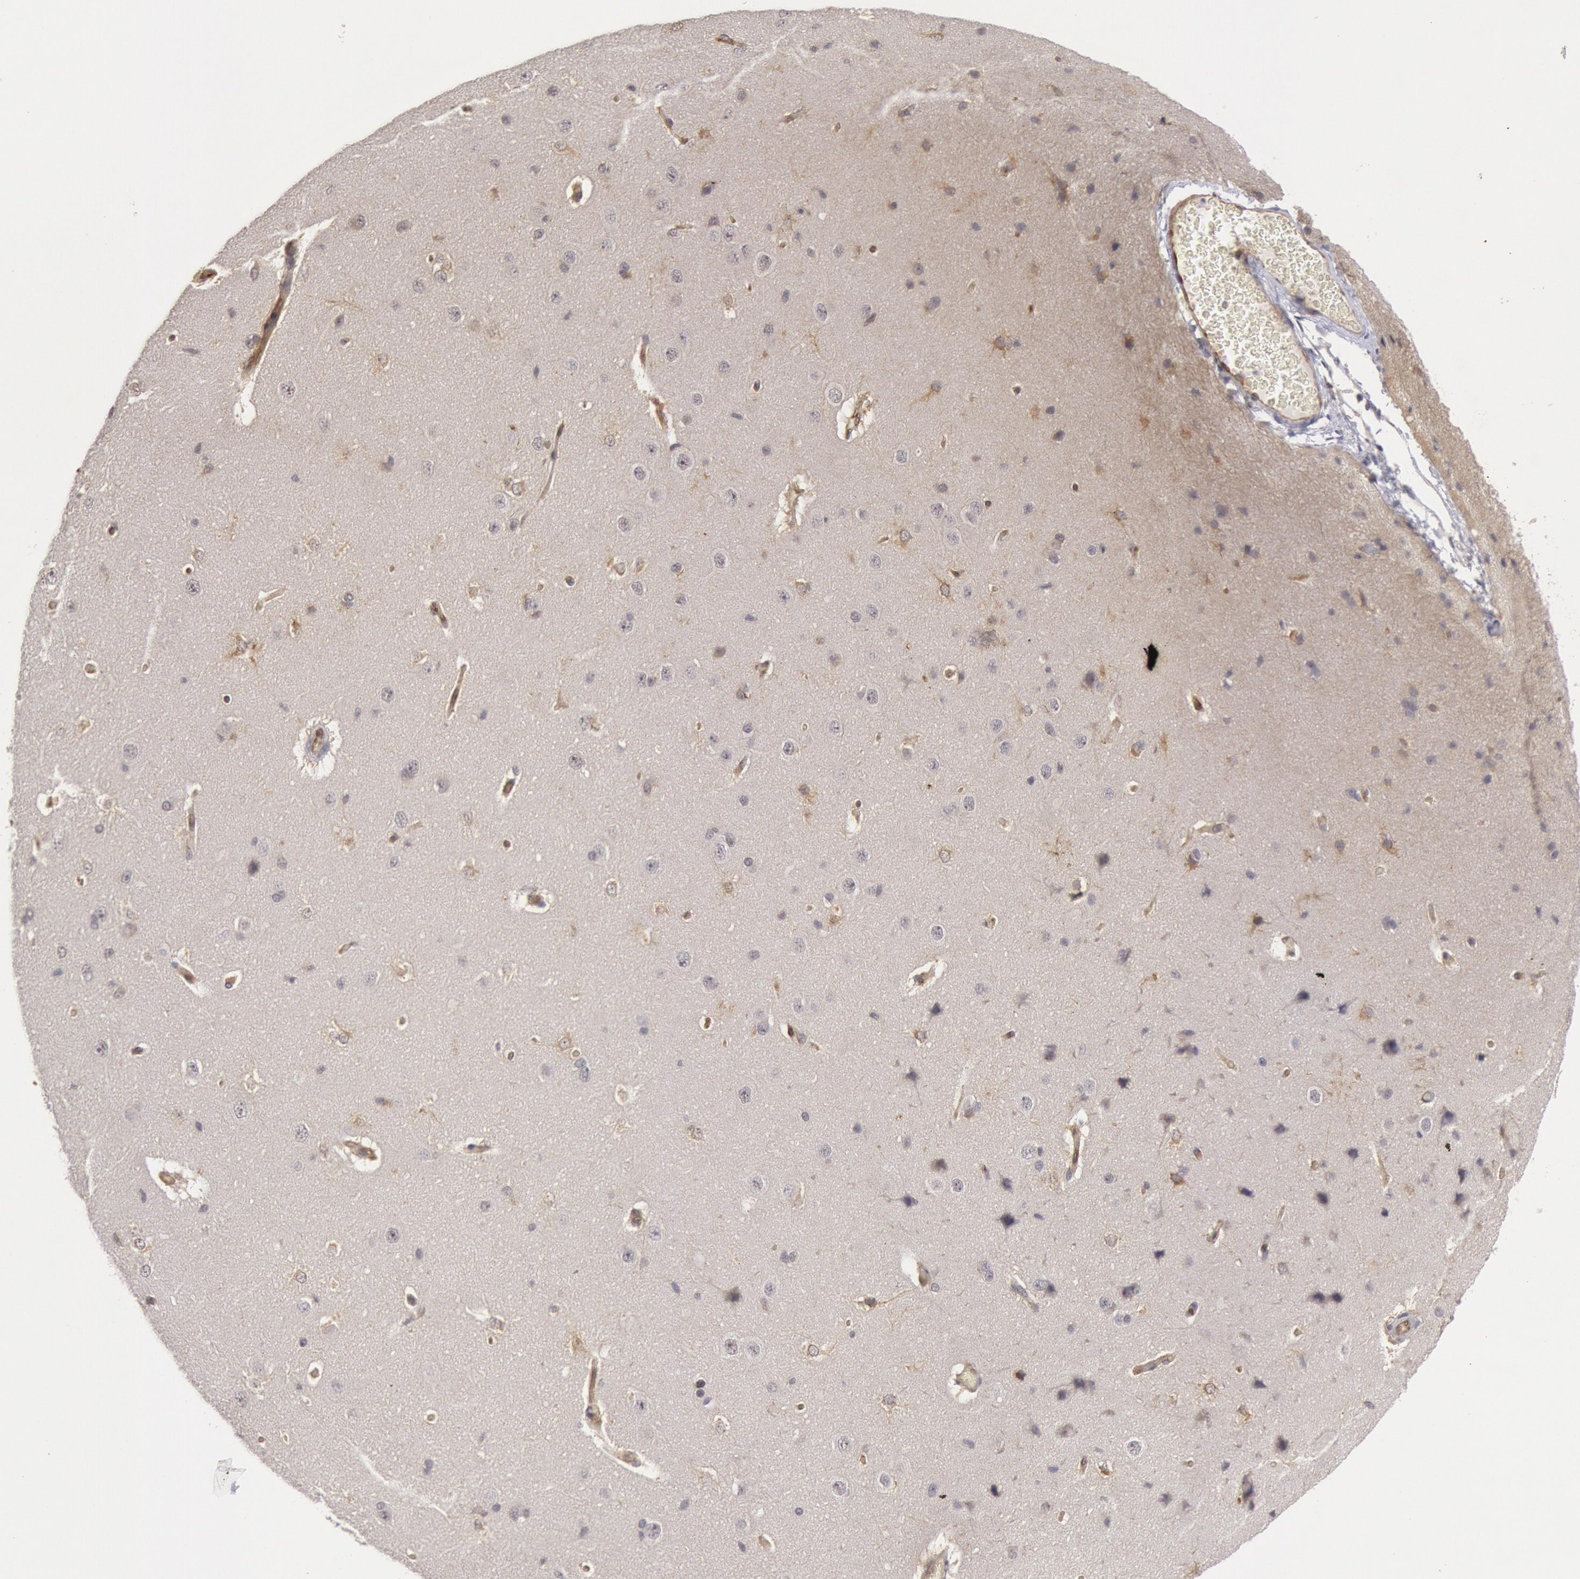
{"staining": {"intensity": "weak", "quantity": ">75%", "location": "cytoplasmic/membranous"}, "tissue": "cerebral cortex", "cell_type": "Endothelial cells", "image_type": "normal", "snomed": [{"axis": "morphology", "description": "Normal tissue, NOS"}, {"axis": "topography", "description": "Cerebral cortex"}], "caption": "A micrograph showing weak cytoplasmic/membranous staining in approximately >75% of endothelial cells in unremarkable cerebral cortex, as visualized by brown immunohistochemical staining.", "gene": "ENSG00000250264", "patient": {"sex": "female", "age": 45}}